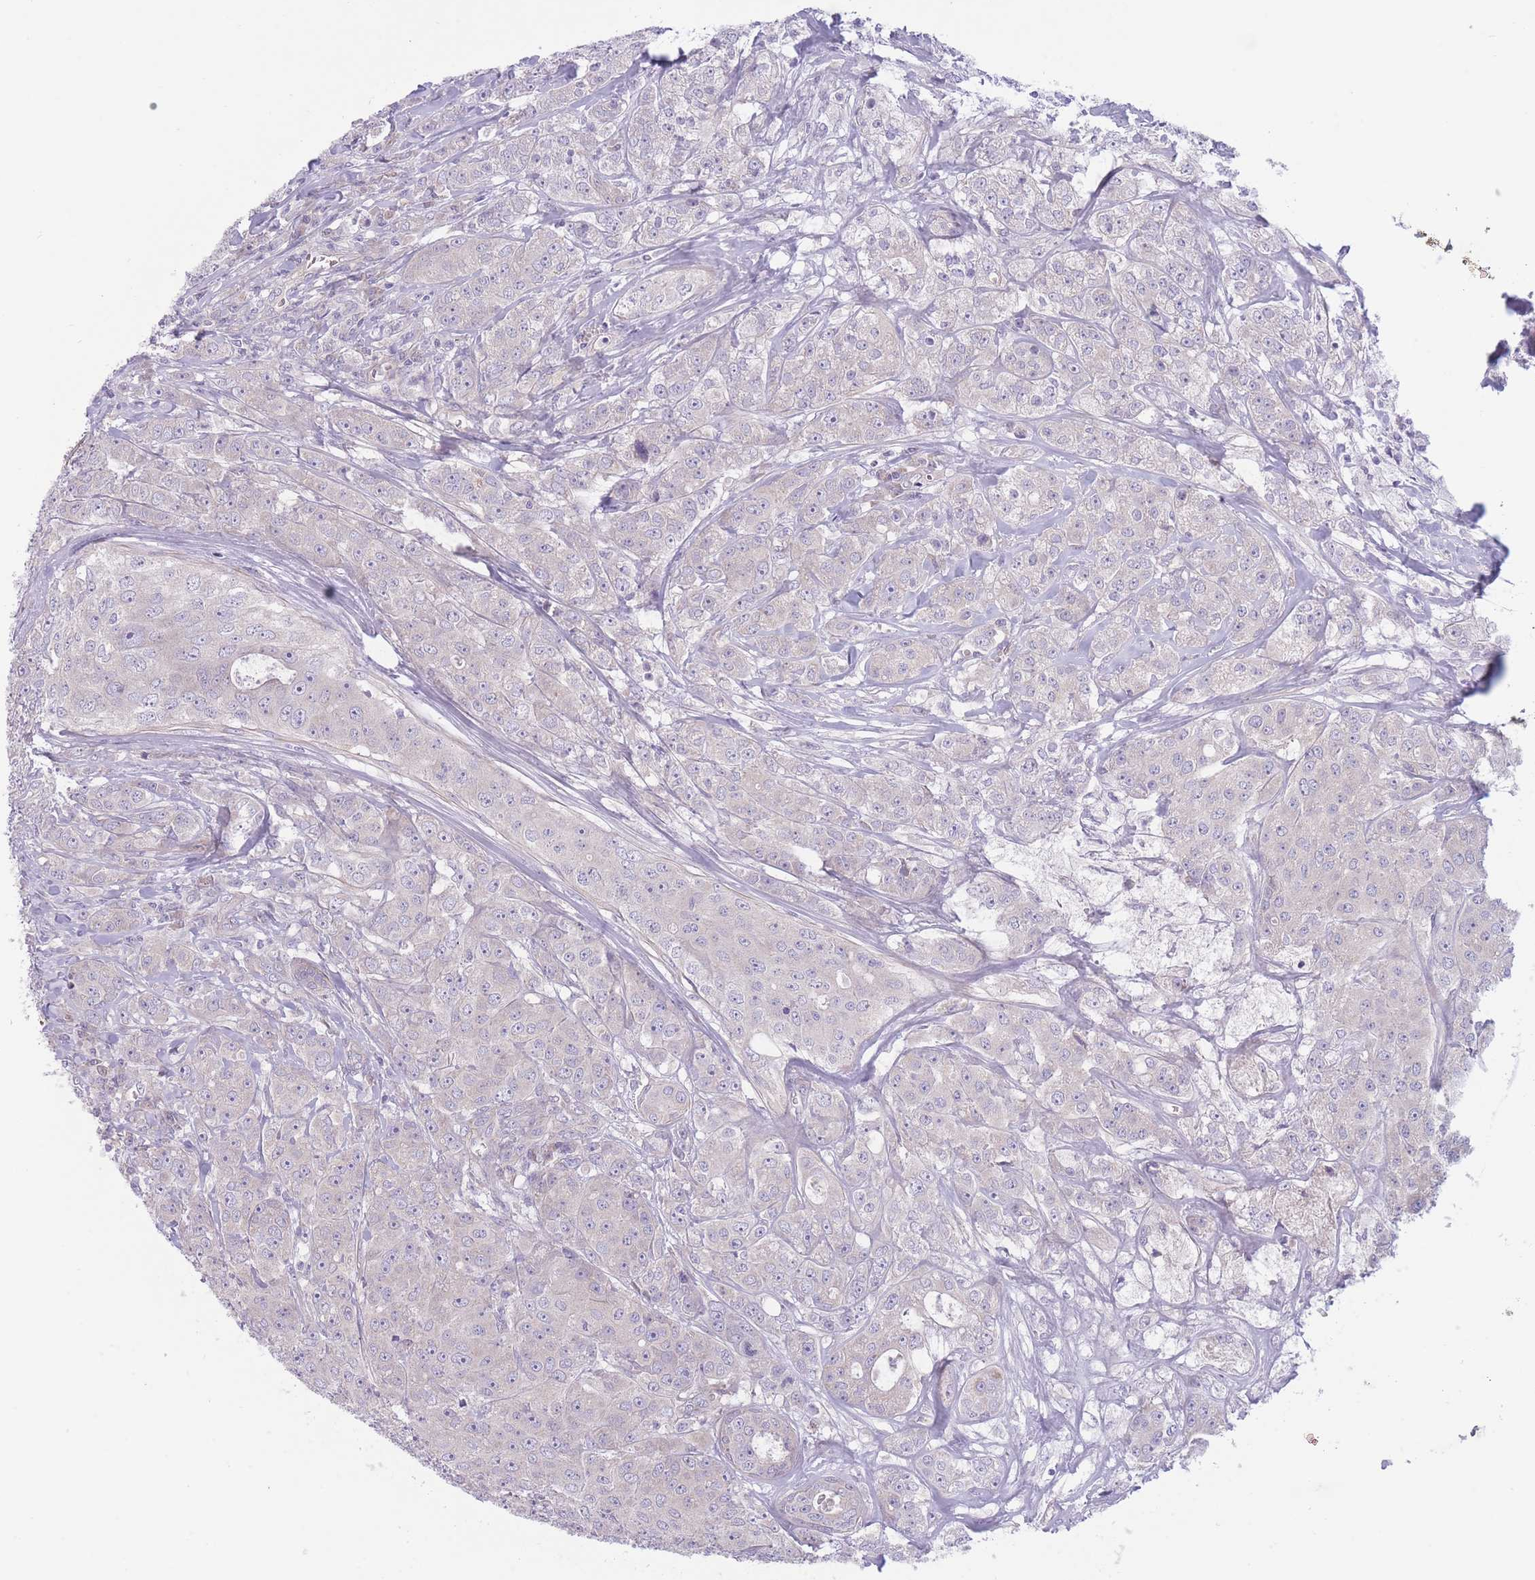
{"staining": {"intensity": "negative", "quantity": "none", "location": "none"}, "tissue": "breast cancer", "cell_type": "Tumor cells", "image_type": "cancer", "snomed": [{"axis": "morphology", "description": "Duct carcinoma"}, {"axis": "topography", "description": "Breast"}], "caption": "Immunohistochemistry (IHC) image of neoplastic tissue: breast infiltrating ductal carcinoma stained with DAB (3,3'-diaminobenzidine) shows no significant protein expression in tumor cells.", "gene": "PNPLA5", "patient": {"sex": "female", "age": 43}}